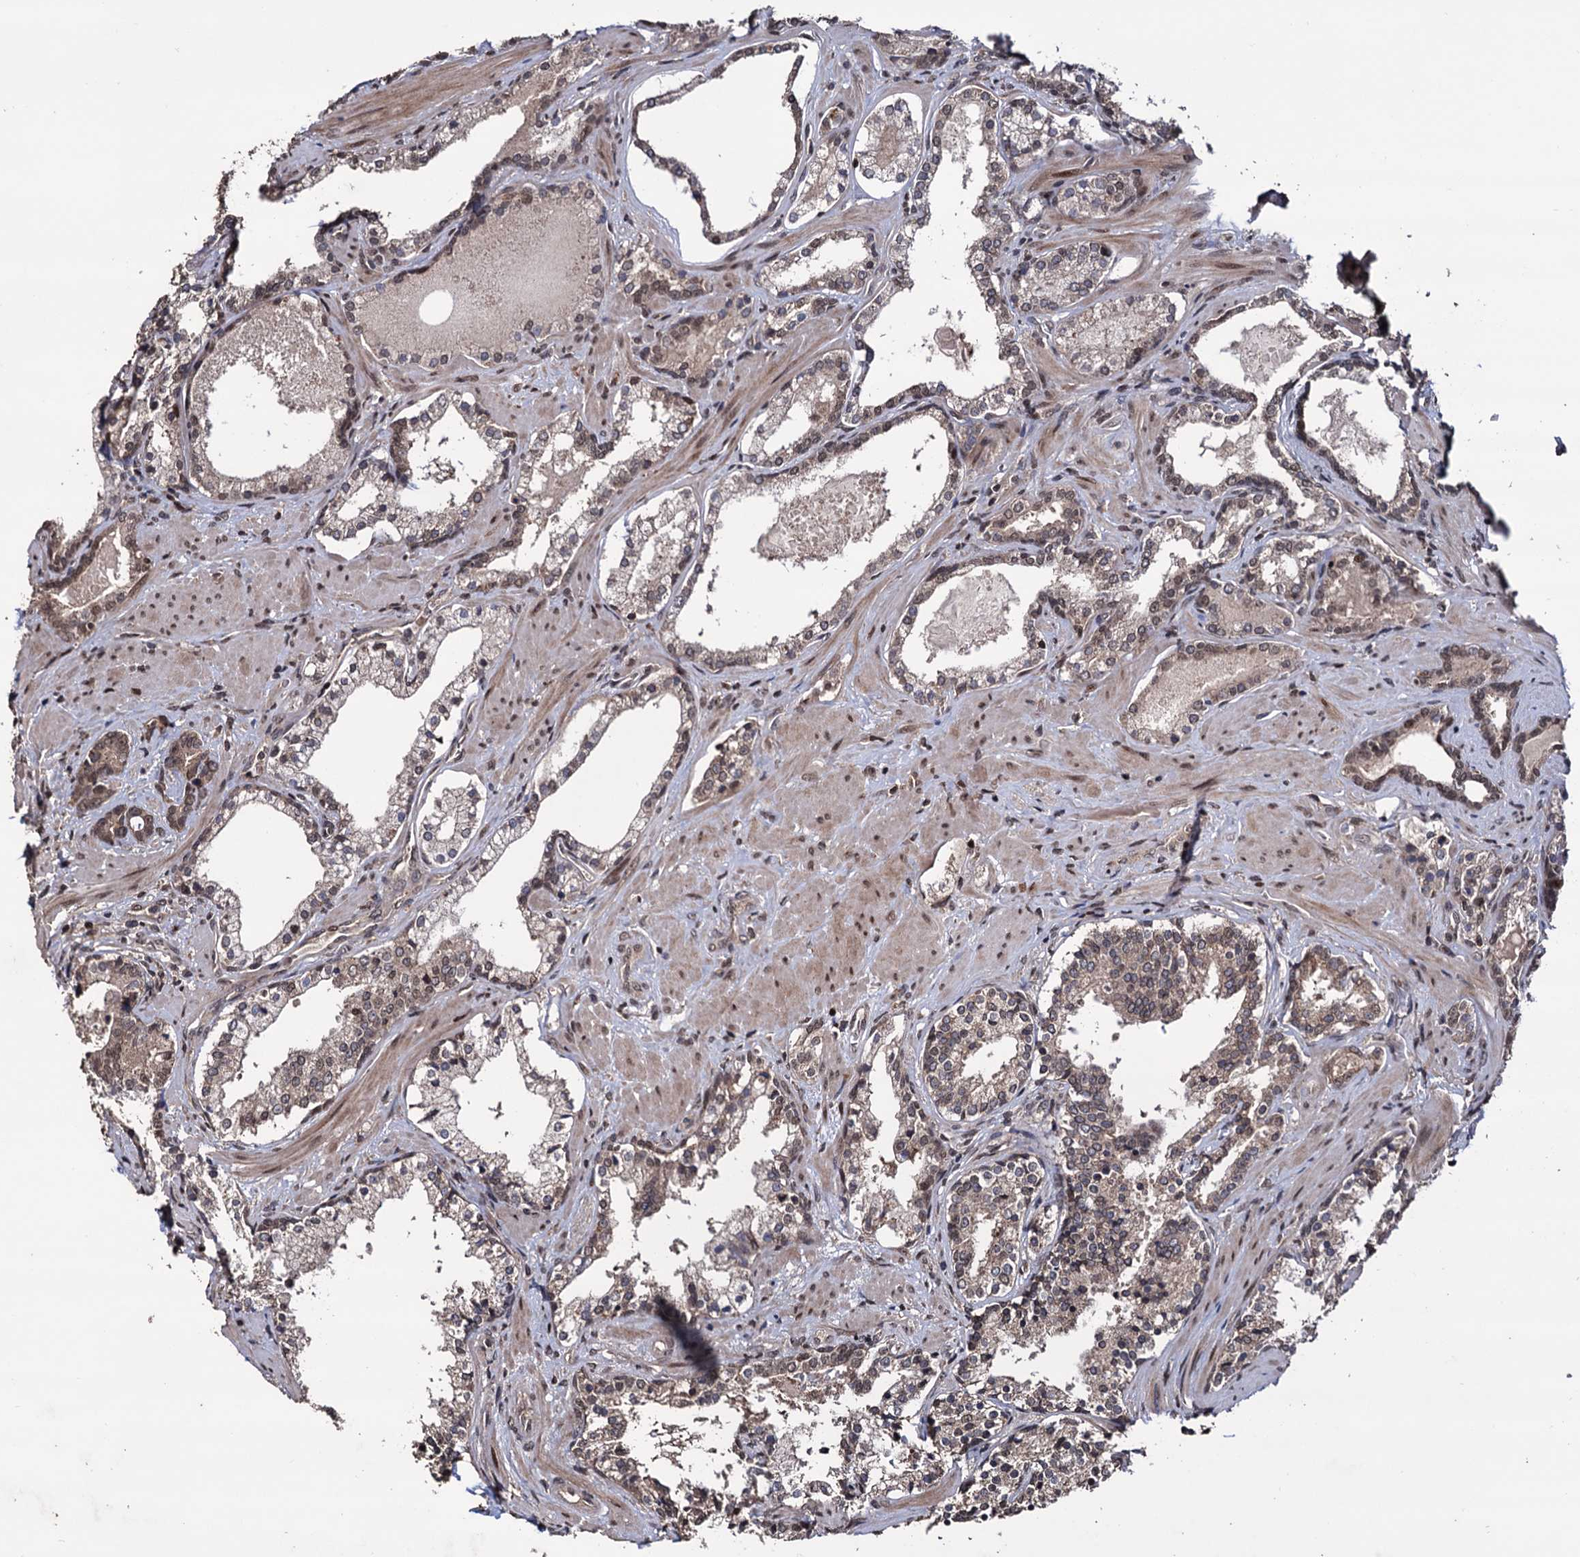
{"staining": {"intensity": "moderate", "quantity": "25%-75%", "location": "cytoplasmic/membranous,nuclear"}, "tissue": "prostate cancer", "cell_type": "Tumor cells", "image_type": "cancer", "snomed": [{"axis": "morphology", "description": "Adenocarcinoma, High grade"}, {"axis": "topography", "description": "Prostate"}], "caption": "Approximately 25%-75% of tumor cells in human prostate cancer (adenocarcinoma (high-grade)) exhibit moderate cytoplasmic/membranous and nuclear protein expression as visualized by brown immunohistochemical staining.", "gene": "KLF5", "patient": {"sex": "male", "age": 58}}